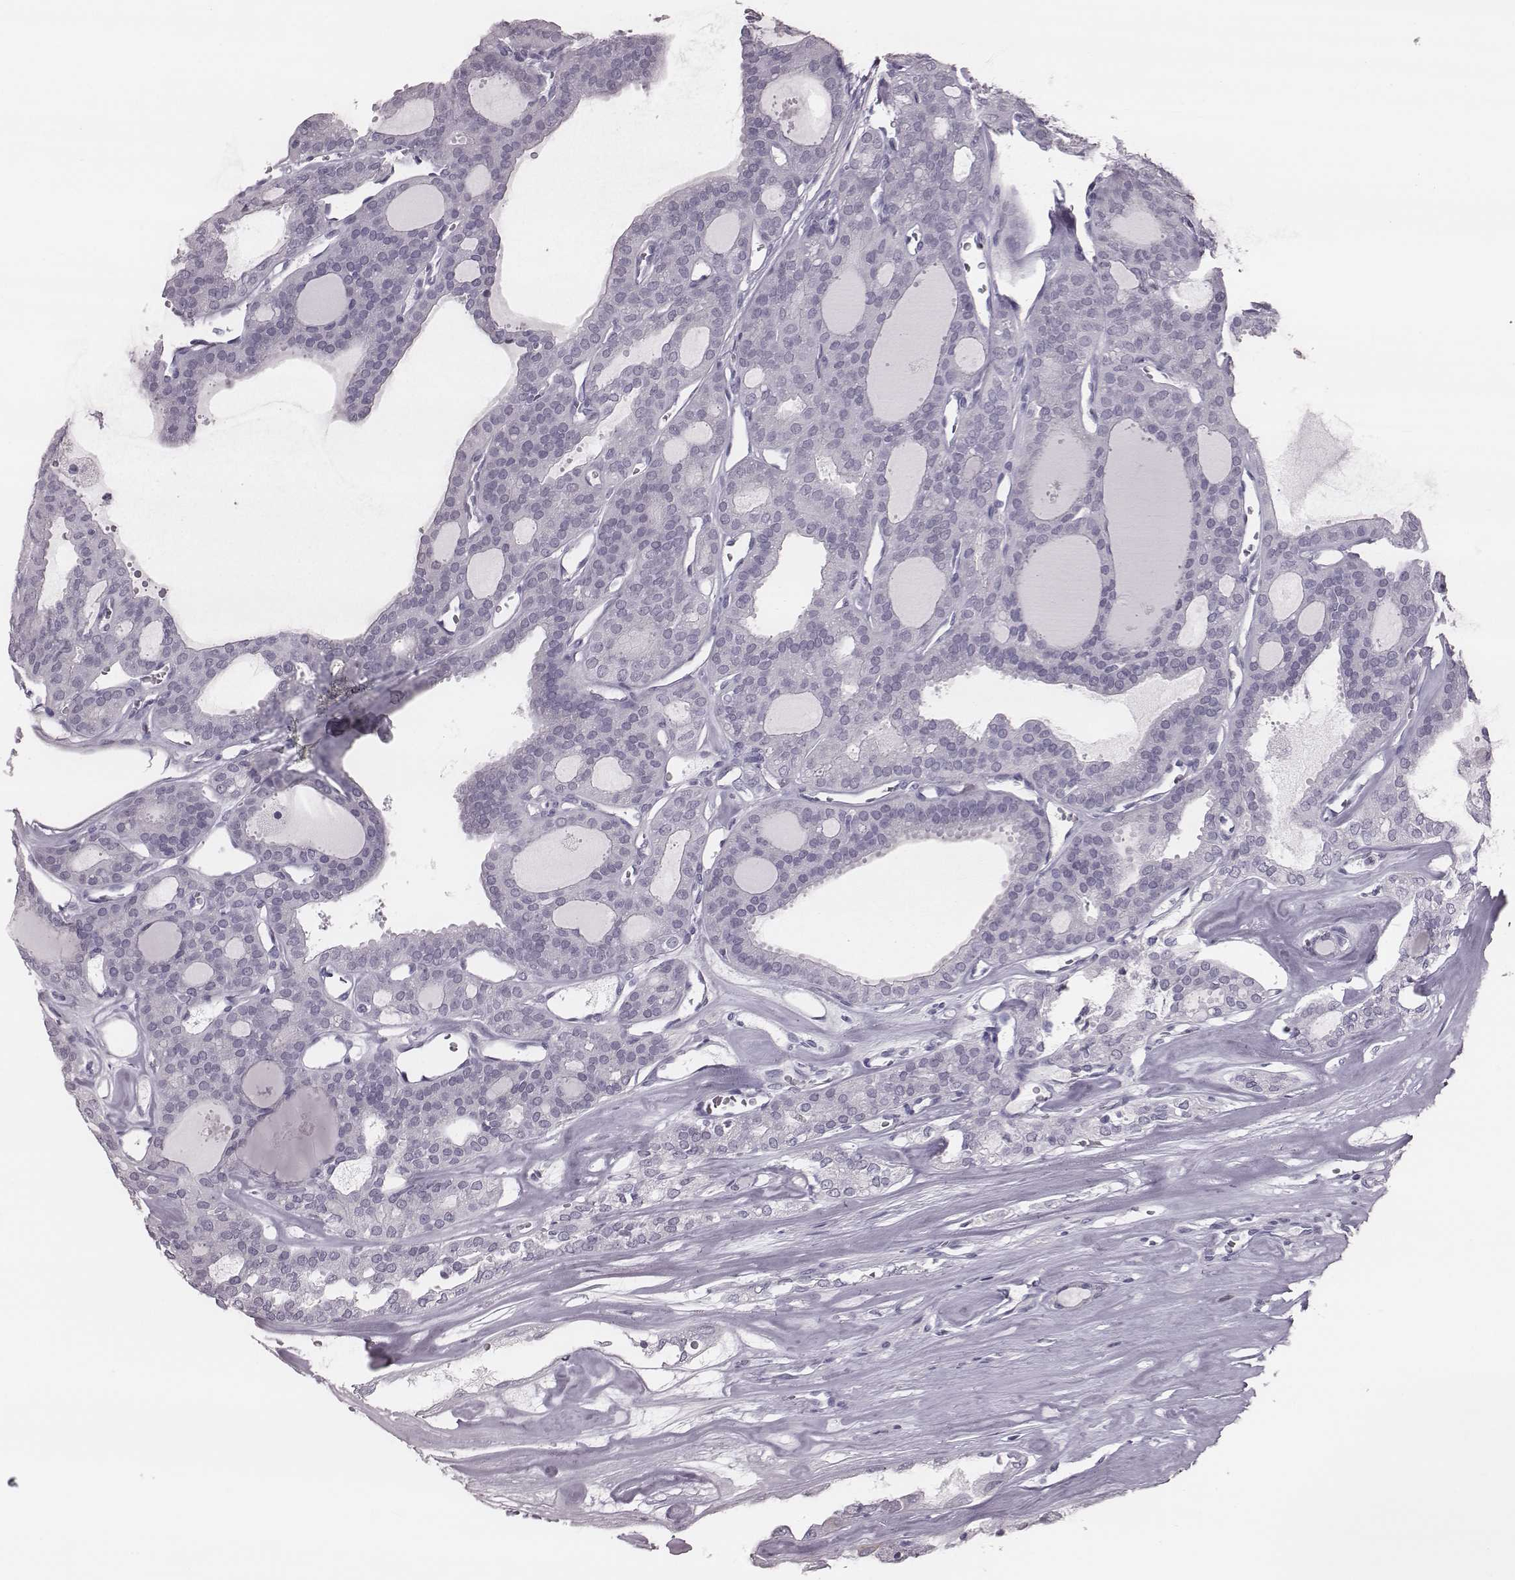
{"staining": {"intensity": "negative", "quantity": "none", "location": "none"}, "tissue": "thyroid cancer", "cell_type": "Tumor cells", "image_type": "cancer", "snomed": [{"axis": "morphology", "description": "Follicular adenoma carcinoma, NOS"}, {"axis": "topography", "description": "Thyroid gland"}], "caption": "This photomicrograph is of thyroid follicular adenoma carcinoma stained with immunohistochemistry to label a protein in brown with the nuclei are counter-stained blue. There is no positivity in tumor cells. (Stains: DAB IHC with hematoxylin counter stain, Microscopy: brightfield microscopy at high magnification).", "gene": "KRT74", "patient": {"sex": "male", "age": 75}}